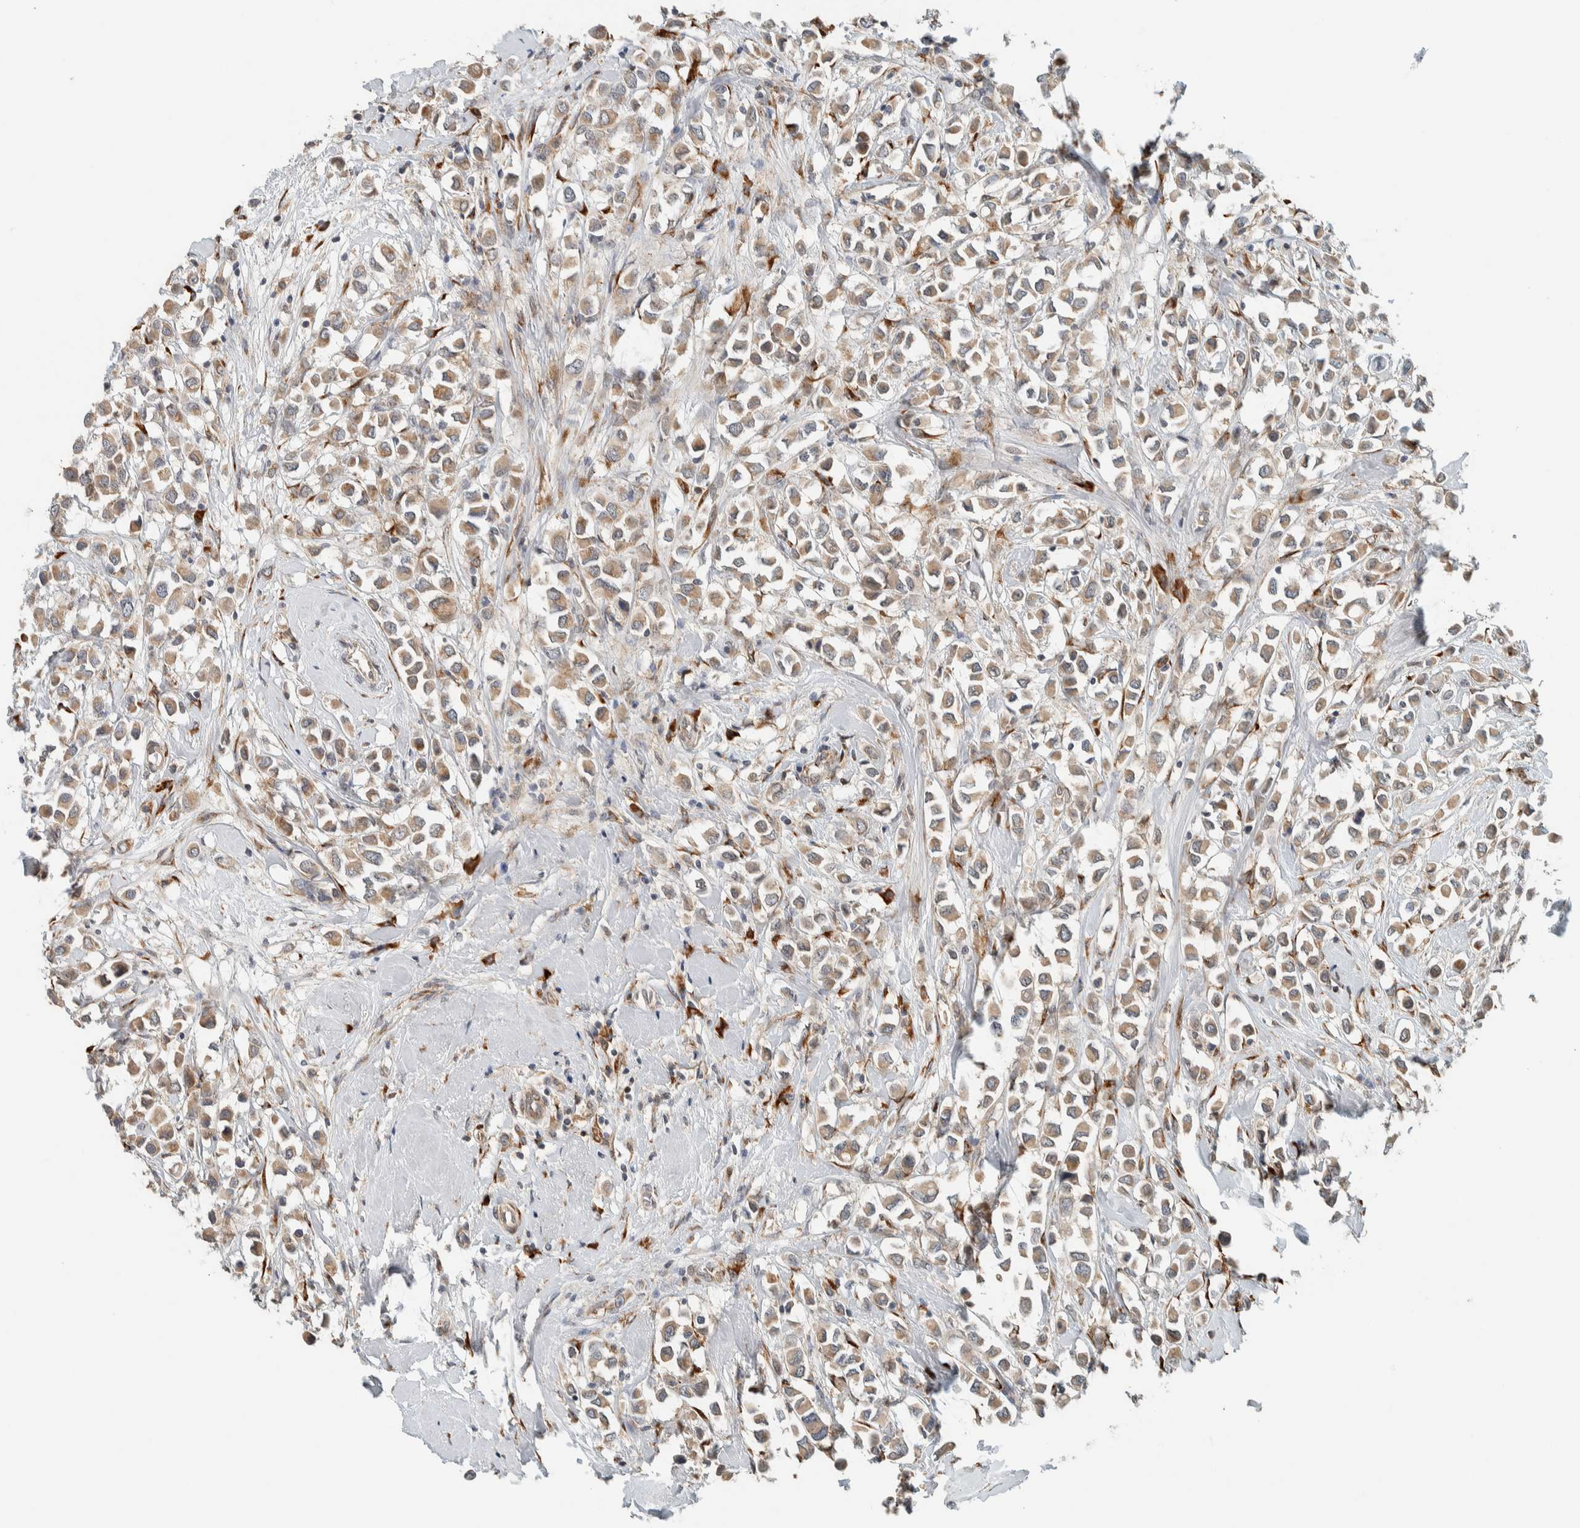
{"staining": {"intensity": "weak", "quantity": ">75%", "location": "cytoplasmic/membranous"}, "tissue": "breast cancer", "cell_type": "Tumor cells", "image_type": "cancer", "snomed": [{"axis": "morphology", "description": "Duct carcinoma"}, {"axis": "topography", "description": "Breast"}], "caption": "Immunohistochemistry (IHC) (DAB) staining of human infiltrating ductal carcinoma (breast) exhibits weak cytoplasmic/membranous protein staining in approximately >75% of tumor cells.", "gene": "CTBP2", "patient": {"sex": "female", "age": 61}}